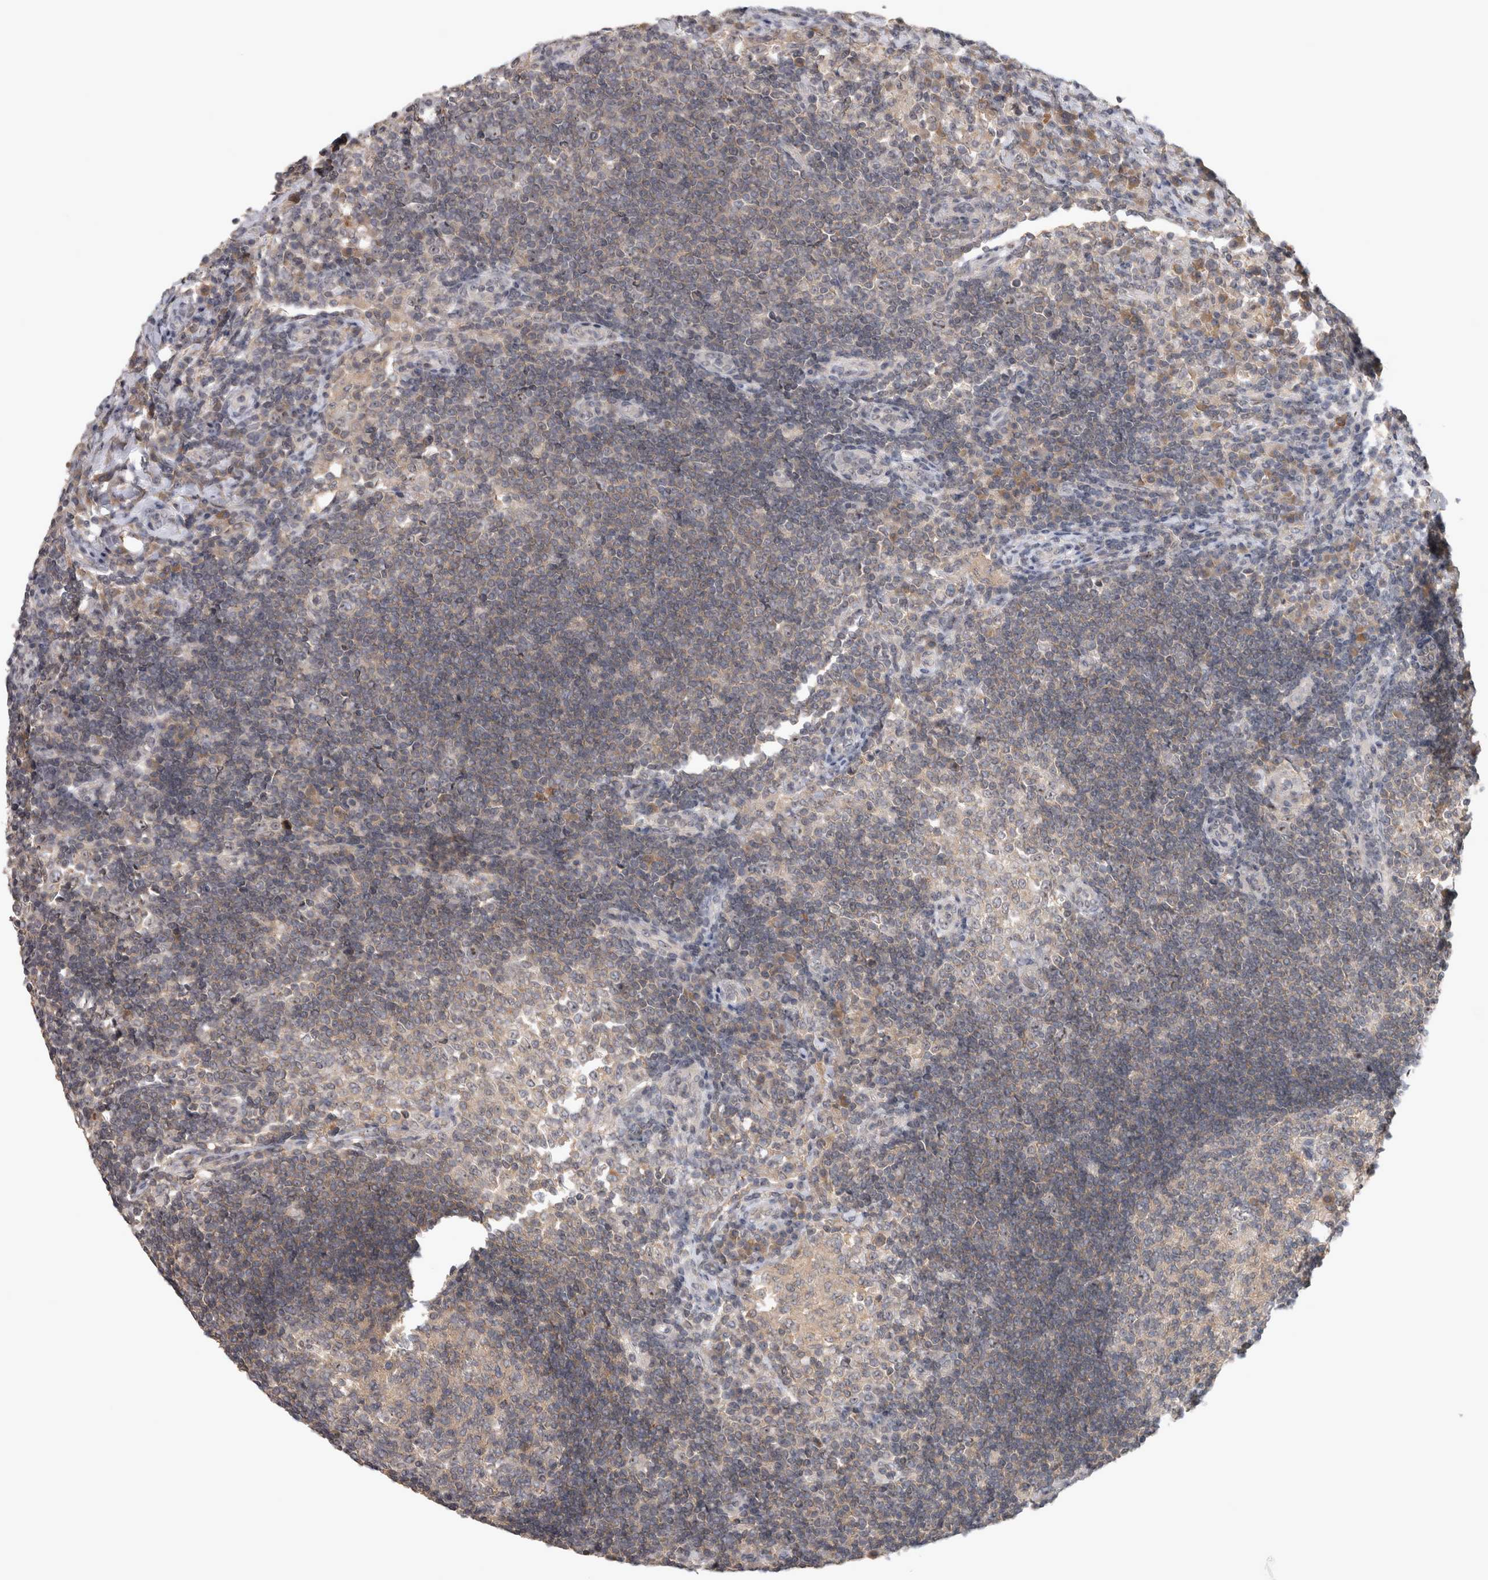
{"staining": {"intensity": "weak", "quantity": "<25%", "location": "cytoplasmic/membranous"}, "tissue": "lymph node", "cell_type": "Germinal center cells", "image_type": "normal", "snomed": [{"axis": "morphology", "description": "Normal tissue, NOS"}, {"axis": "topography", "description": "Lymph node"}], "caption": "IHC of normal lymph node shows no positivity in germinal center cells. The staining was performed using DAB (3,3'-diaminobenzidine) to visualize the protein expression in brown, while the nuclei were stained in blue with hematoxylin (Magnification: 20x).", "gene": "RBM28", "patient": {"sex": "female", "age": 53}}